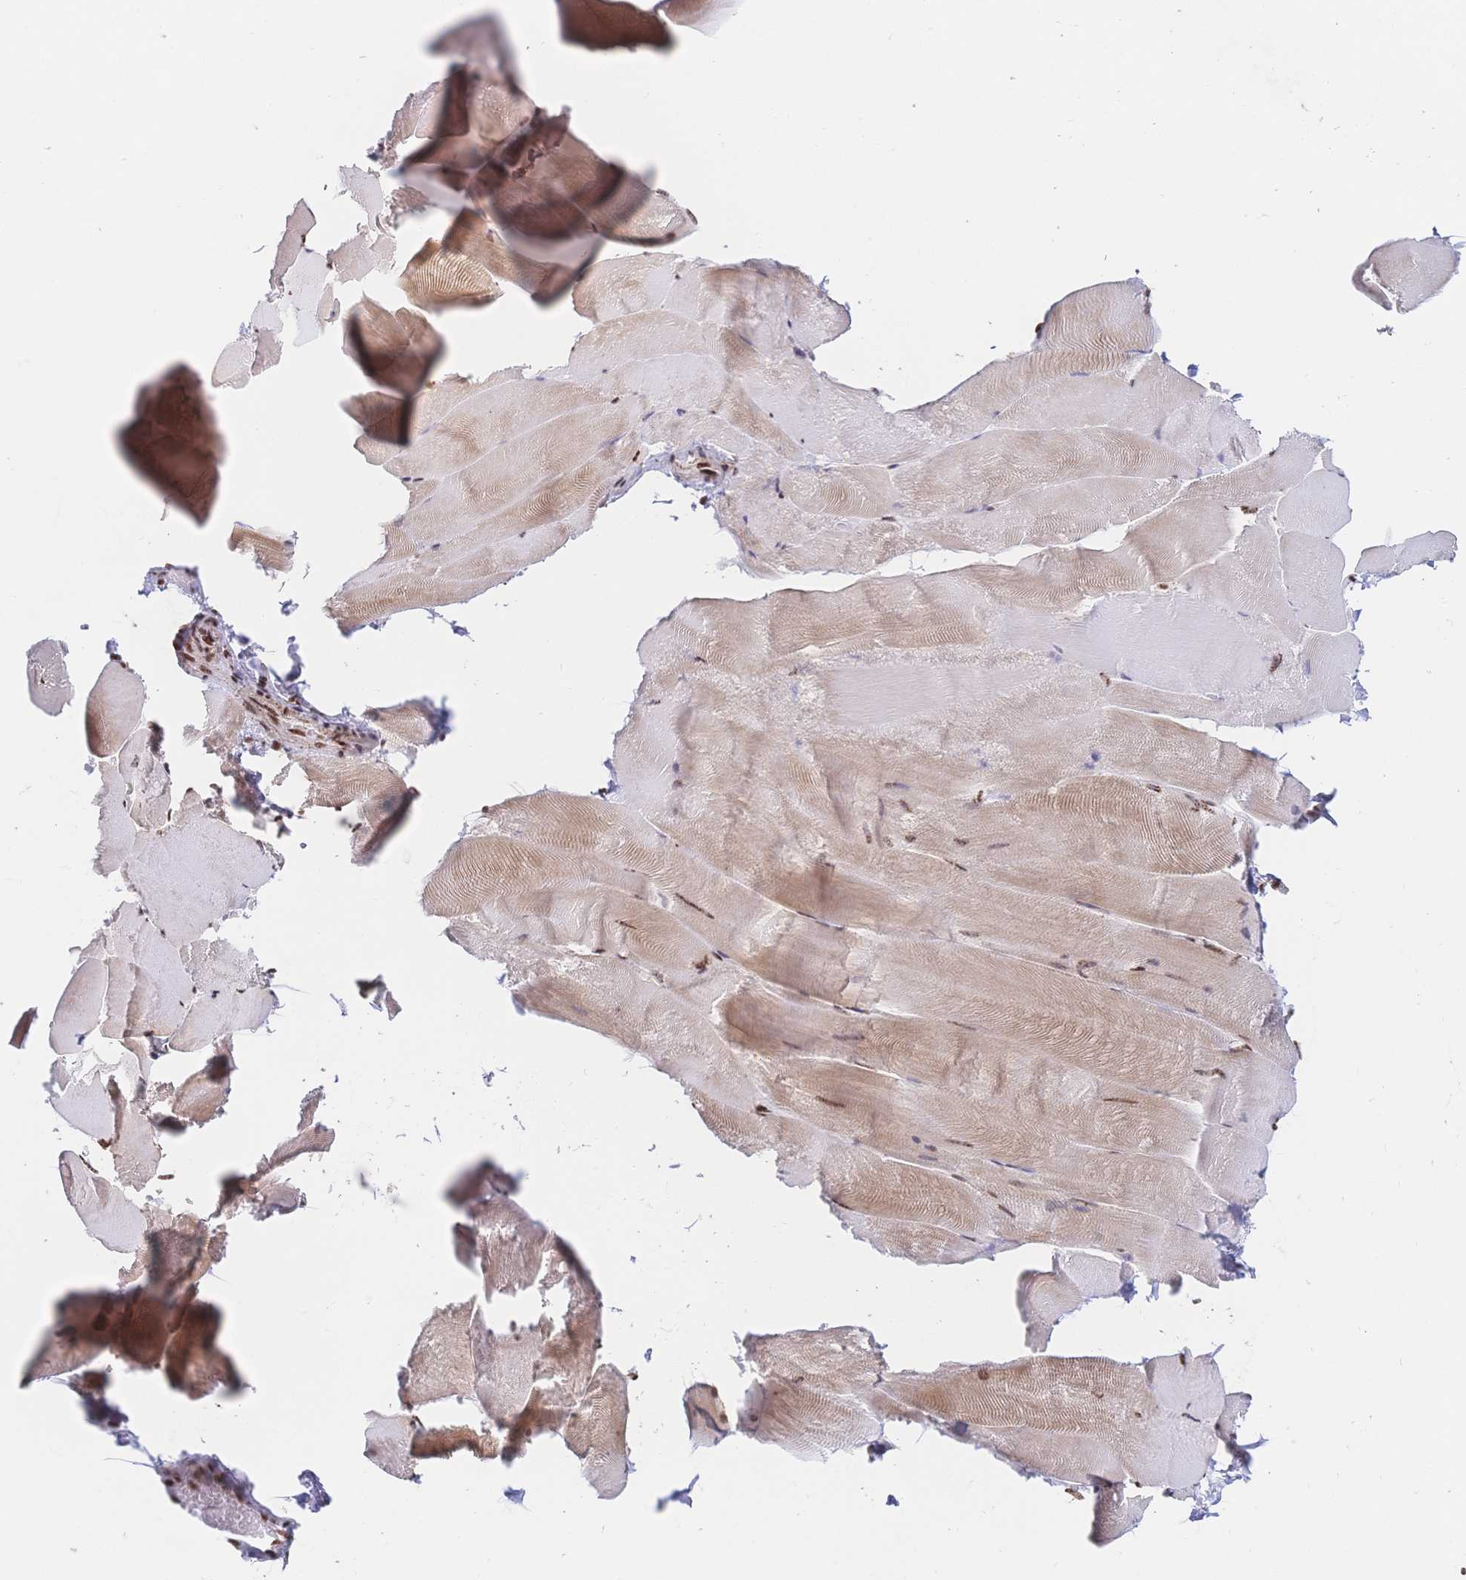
{"staining": {"intensity": "moderate", "quantity": ">75%", "location": "cytoplasmic/membranous,nuclear"}, "tissue": "skeletal muscle", "cell_type": "Myocytes", "image_type": "normal", "snomed": [{"axis": "morphology", "description": "Normal tissue, NOS"}, {"axis": "topography", "description": "Skeletal muscle"}], "caption": "Protein expression by immunohistochemistry demonstrates moderate cytoplasmic/membranous,nuclear positivity in about >75% of myocytes in normal skeletal muscle.", "gene": "SRSF1", "patient": {"sex": "female", "age": 64}}